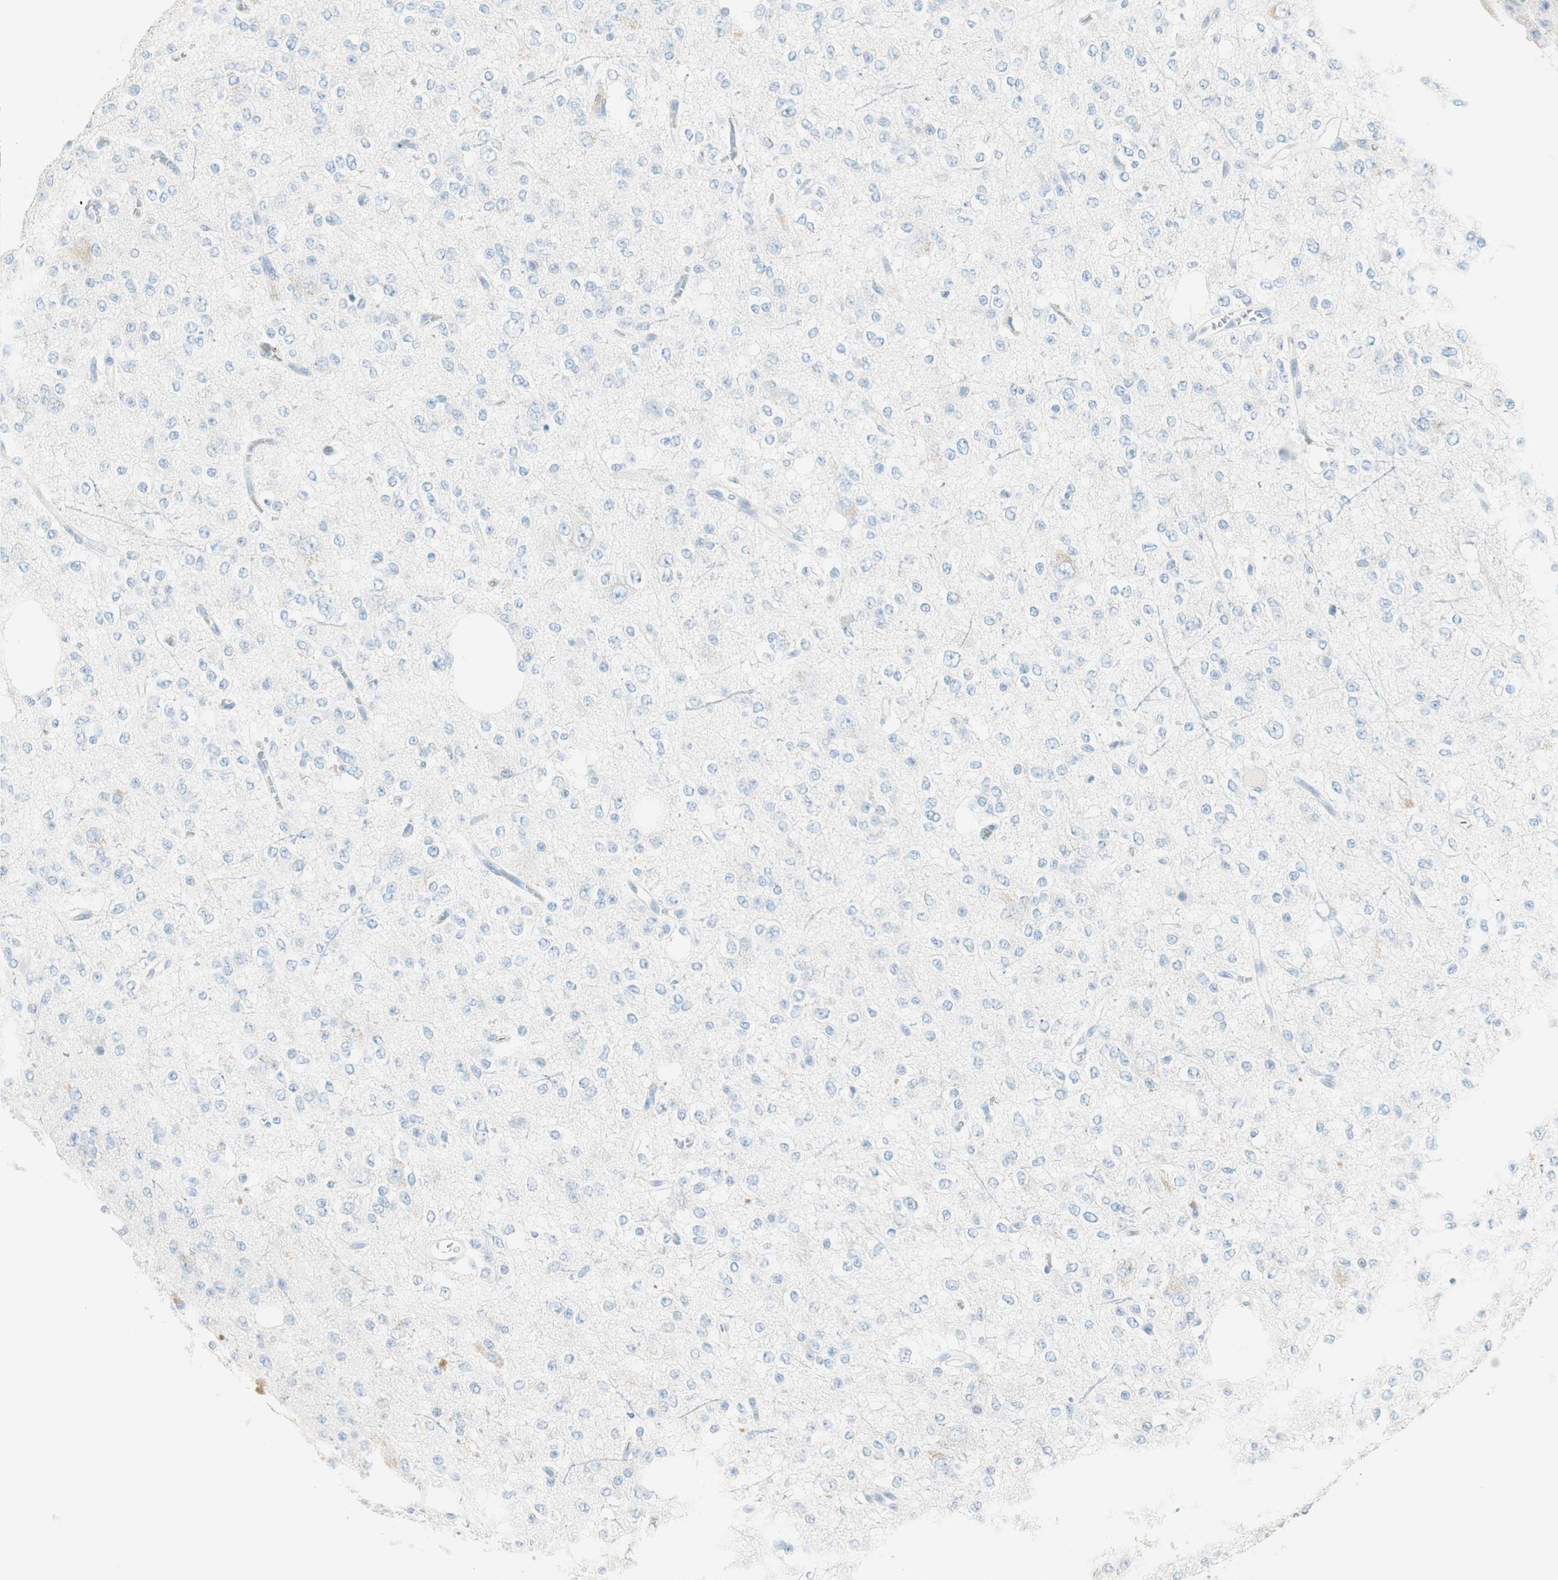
{"staining": {"intensity": "negative", "quantity": "none", "location": "none"}, "tissue": "glioma", "cell_type": "Tumor cells", "image_type": "cancer", "snomed": [{"axis": "morphology", "description": "Glioma, malignant, Low grade"}, {"axis": "topography", "description": "Brain"}], "caption": "Immunohistochemistry of human glioma displays no expression in tumor cells.", "gene": "HPGD", "patient": {"sex": "male", "age": 38}}